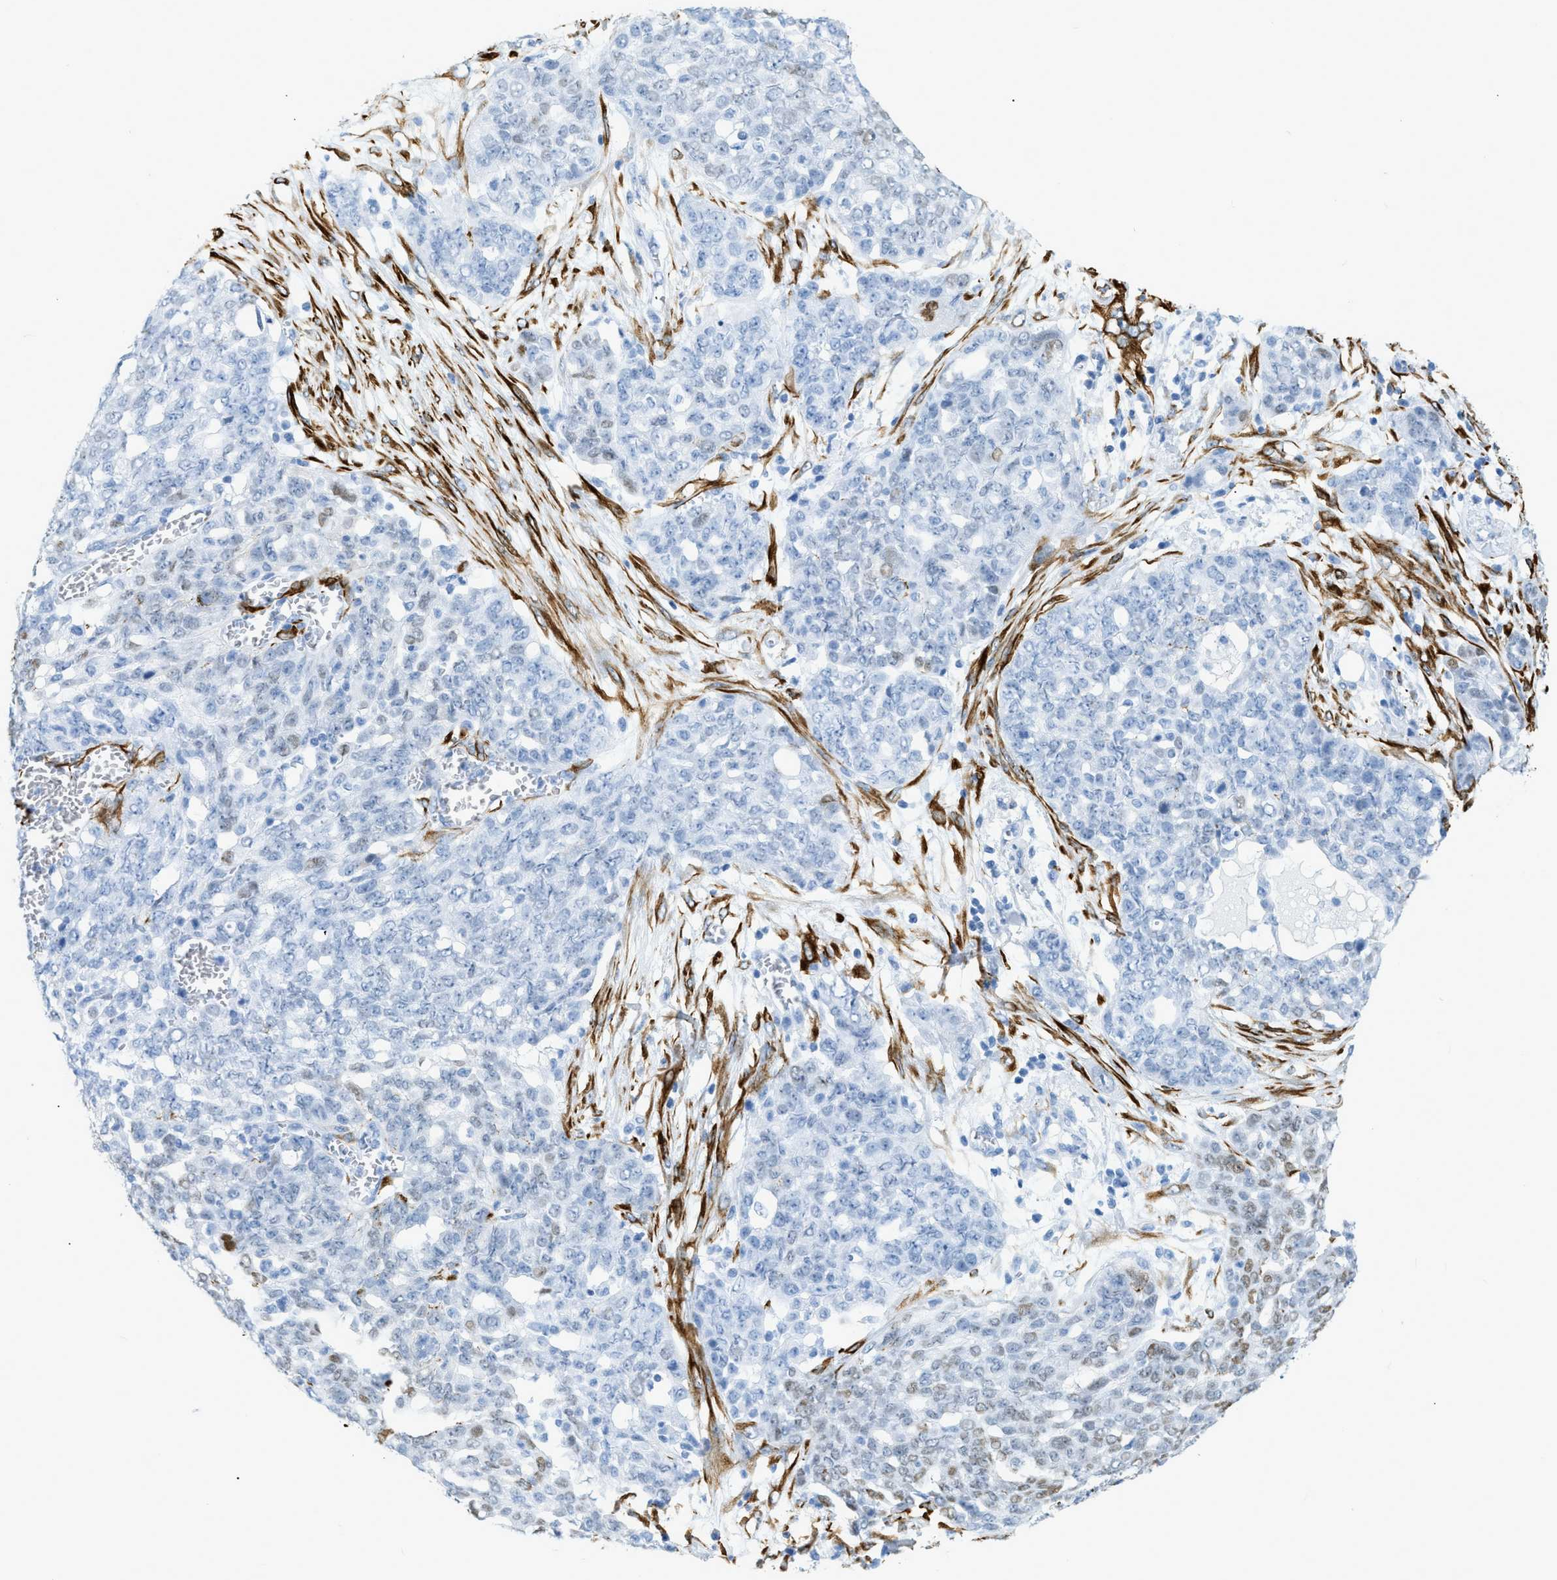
{"staining": {"intensity": "negative", "quantity": "none", "location": "none"}, "tissue": "ovarian cancer", "cell_type": "Tumor cells", "image_type": "cancer", "snomed": [{"axis": "morphology", "description": "Cystadenocarcinoma, serous, NOS"}, {"axis": "topography", "description": "Soft tissue"}, {"axis": "topography", "description": "Ovary"}], "caption": "Immunohistochemistry histopathology image of ovarian cancer (serous cystadenocarcinoma) stained for a protein (brown), which exhibits no positivity in tumor cells.", "gene": "DES", "patient": {"sex": "female", "age": 57}}